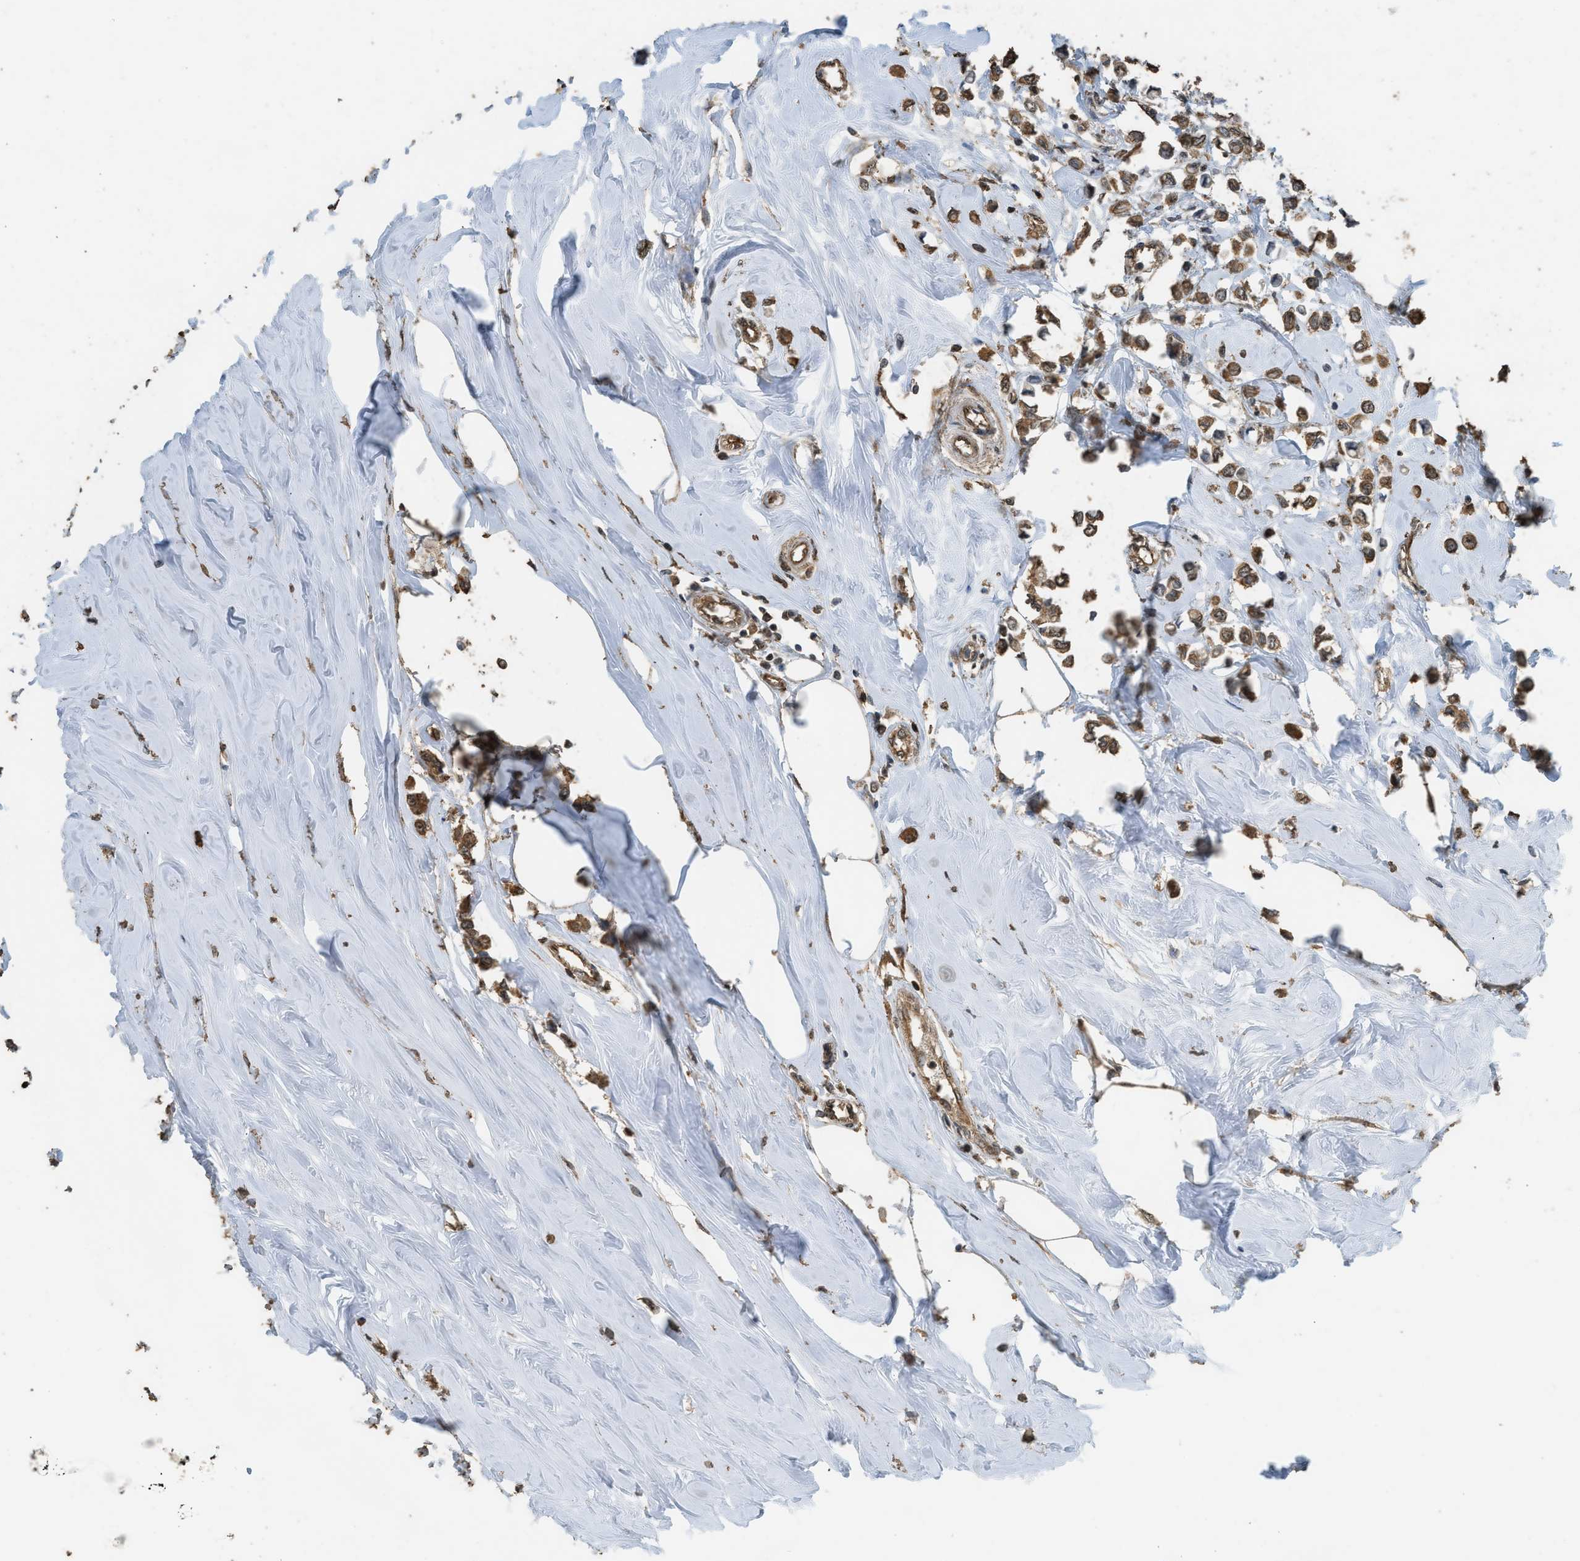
{"staining": {"intensity": "moderate", "quantity": ">75%", "location": "cytoplasmic/membranous"}, "tissue": "breast cancer", "cell_type": "Tumor cells", "image_type": "cancer", "snomed": [{"axis": "morphology", "description": "Lobular carcinoma"}, {"axis": "topography", "description": "Breast"}], "caption": "A histopathology image of breast lobular carcinoma stained for a protein displays moderate cytoplasmic/membranous brown staining in tumor cells.", "gene": "MYBL2", "patient": {"sex": "female", "age": 51}}